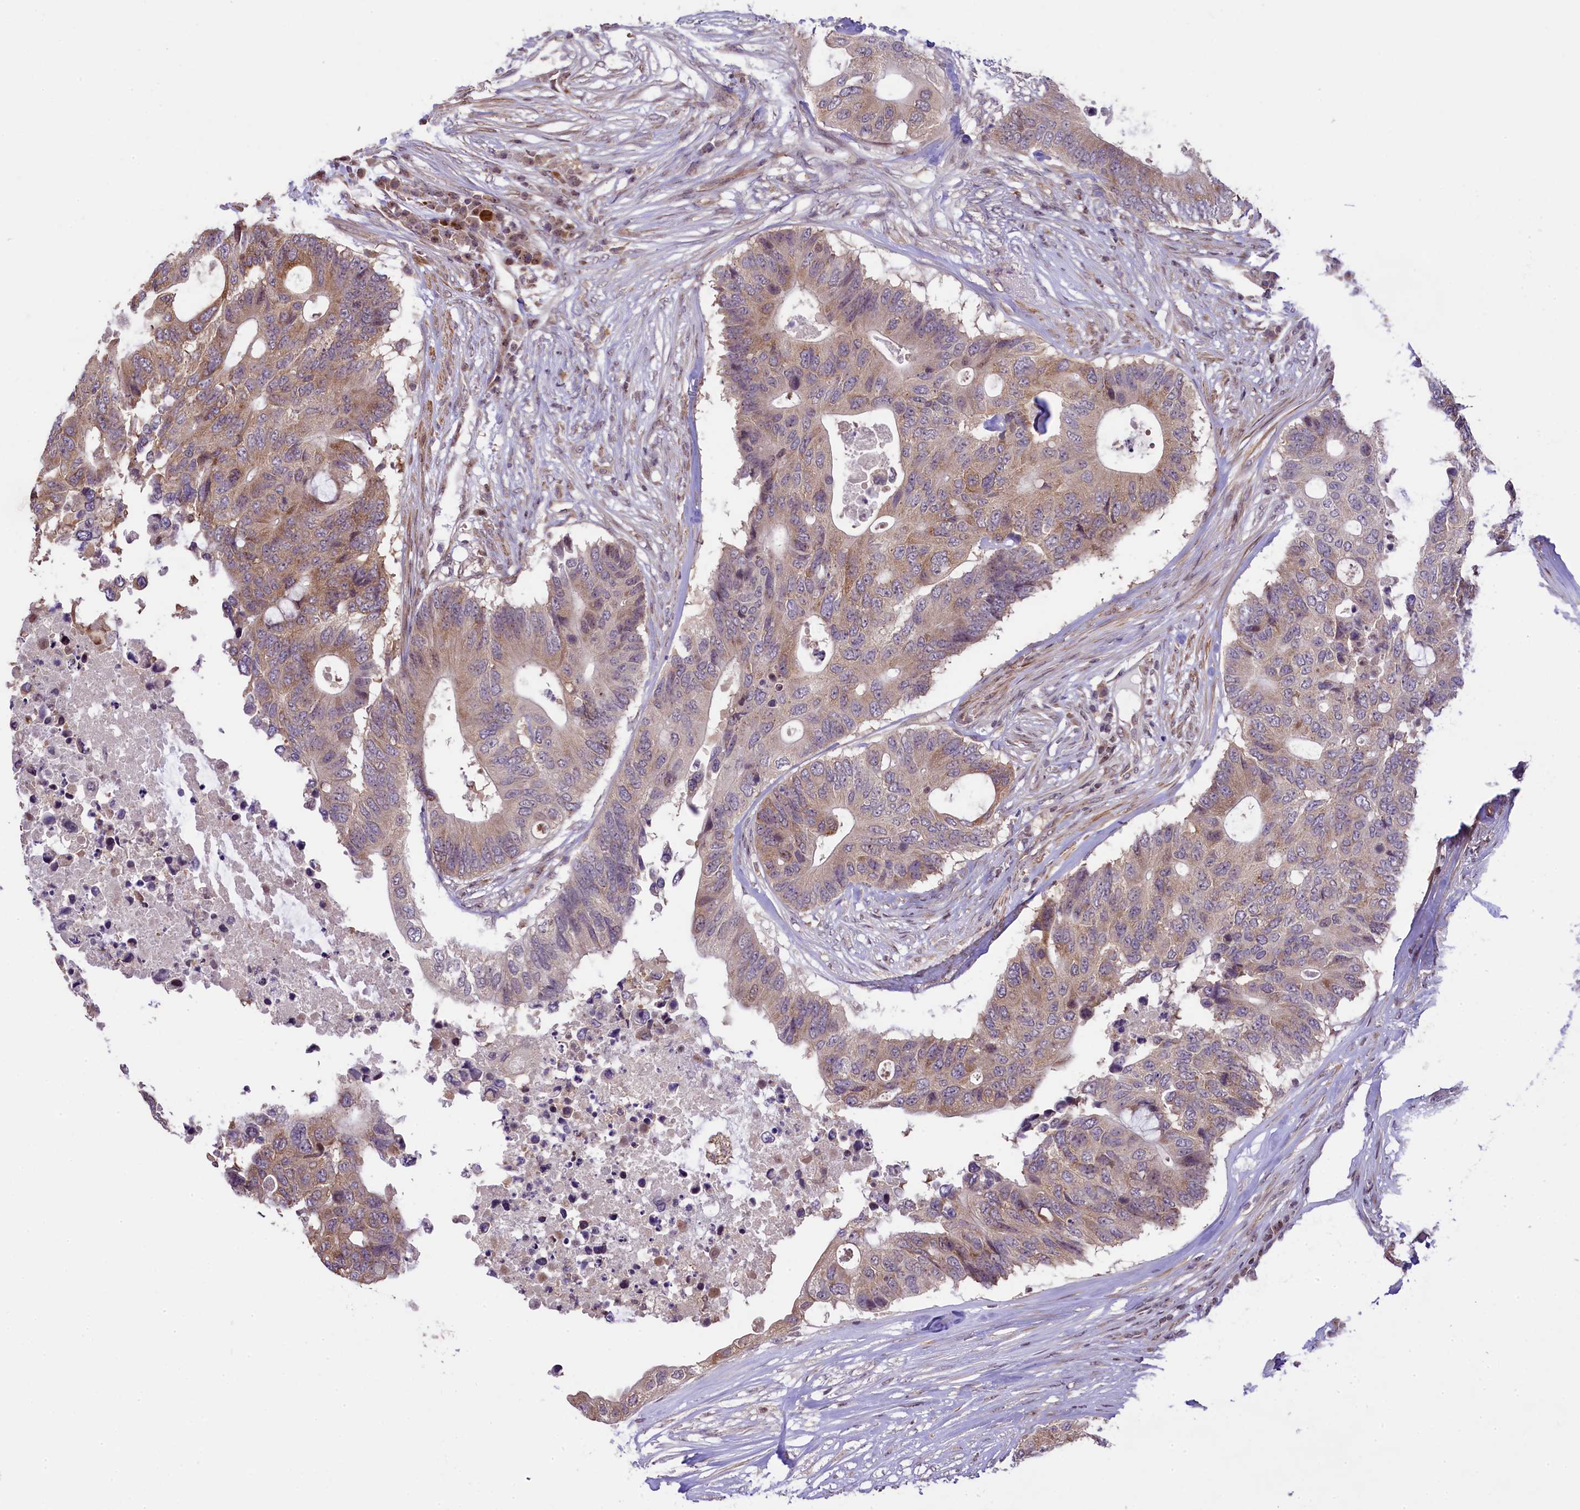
{"staining": {"intensity": "moderate", "quantity": ">75%", "location": "cytoplasmic/membranous"}, "tissue": "colorectal cancer", "cell_type": "Tumor cells", "image_type": "cancer", "snomed": [{"axis": "morphology", "description": "Adenocarcinoma, NOS"}, {"axis": "topography", "description": "Colon"}], "caption": "IHC micrograph of colorectal cancer stained for a protein (brown), which reveals medium levels of moderate cytoplasmic/membranous expression in approximately >75% of tumor cells.", "gene": "RBBP8", "patient": {"sex": "male", "age": 71}}